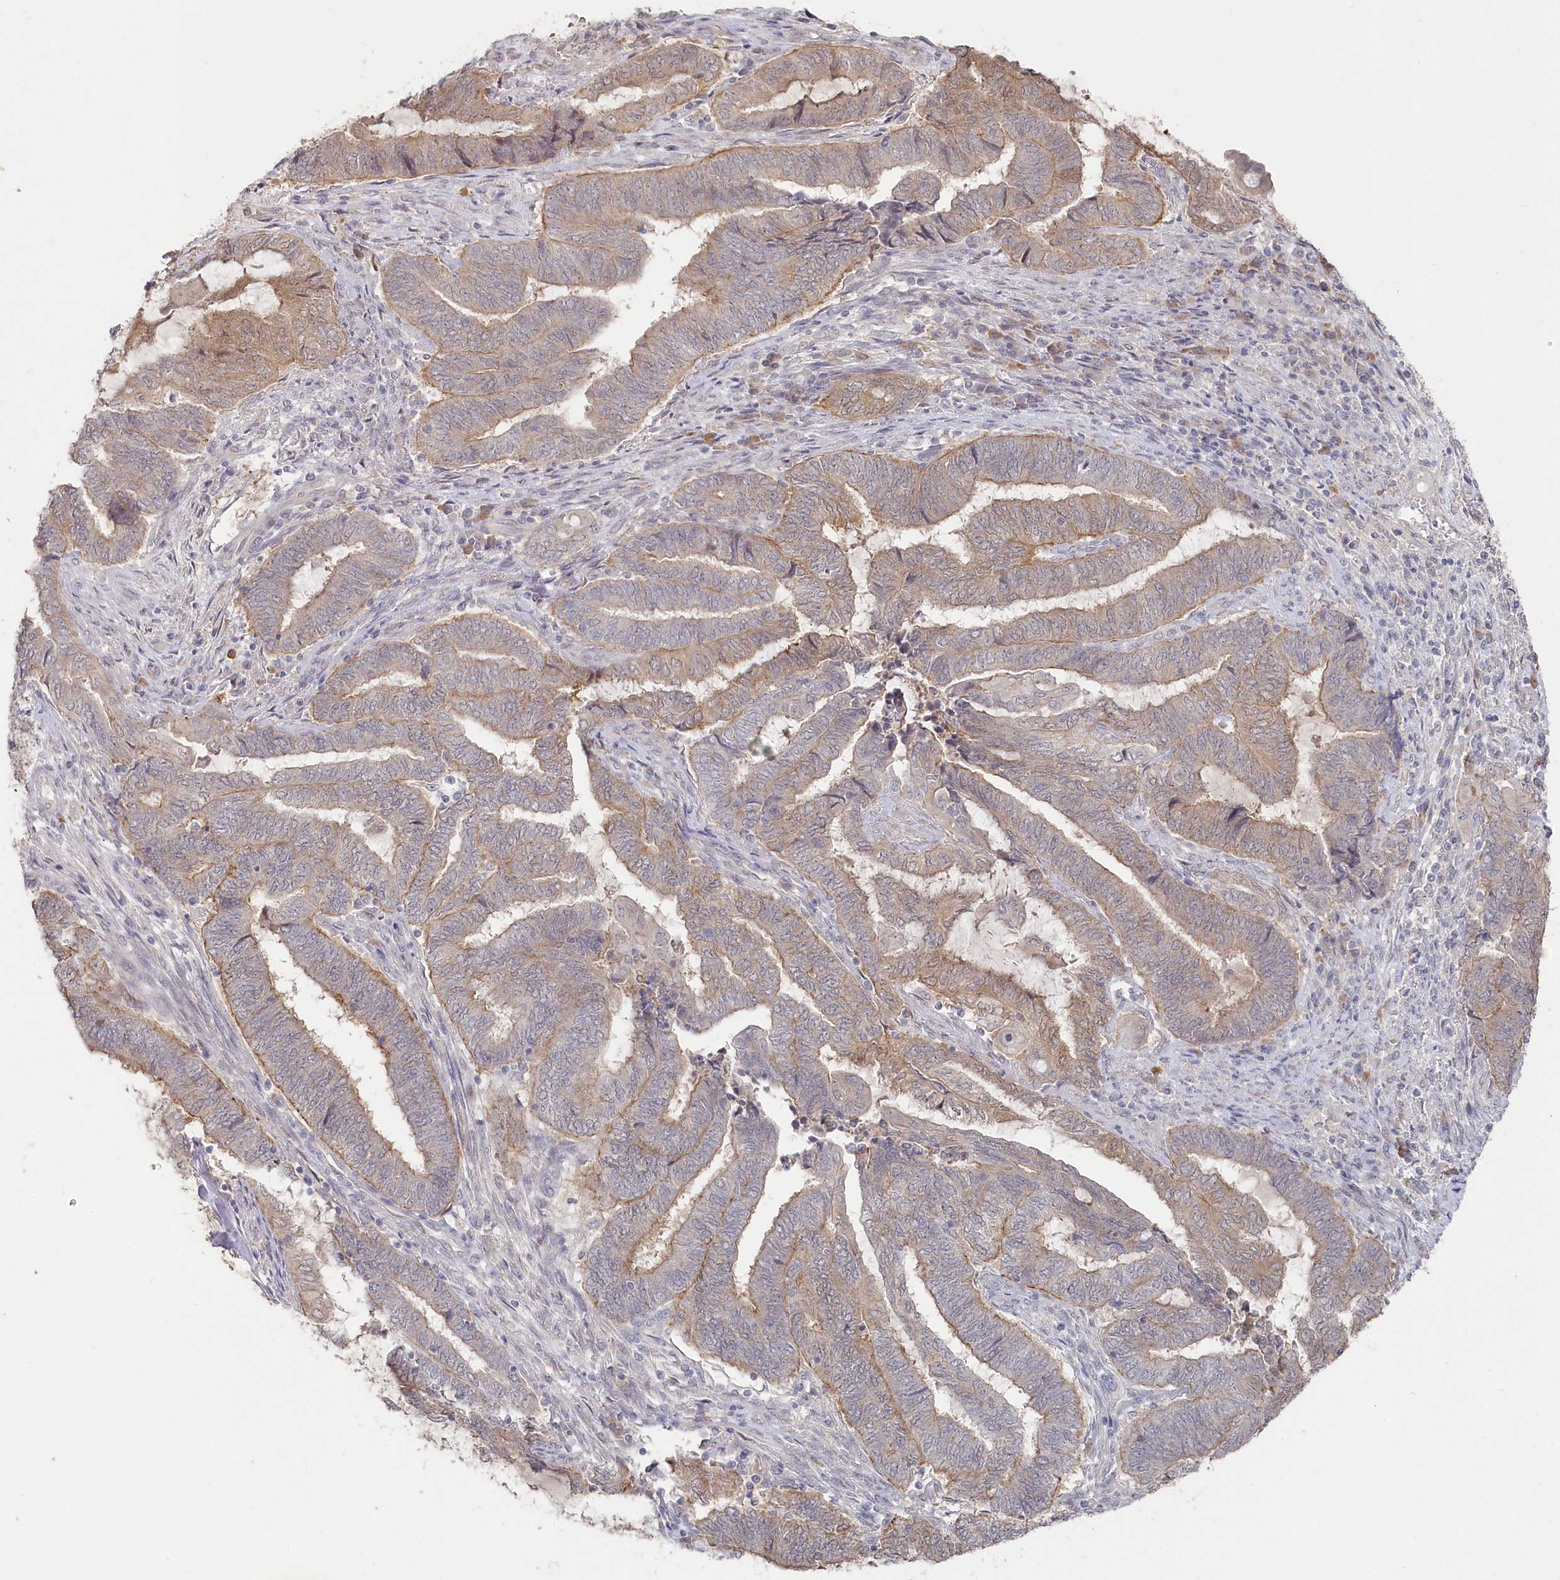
{"staining": {"intensity": "weak", "quantity": "<25%", "location": "cytoplasmic/membranous"}, "tissue": "endometrial cancer", "cell_type": "Tumor cells", "image_type": "cancer", "snomed": [{"axis": "morphology", "description": "Adenocarcinoma, NOS"}, {"axis": "topography", "description": "Uterus"}, {"axis": "topography", "description": "Endometrium"}], "caption": "Immunohistochemical staining of endometrial cancer demonstrates no significant staining in tumor cells.", "gene": "TGFBRAP1", "patient": {"sex": "female", "age": 70}}